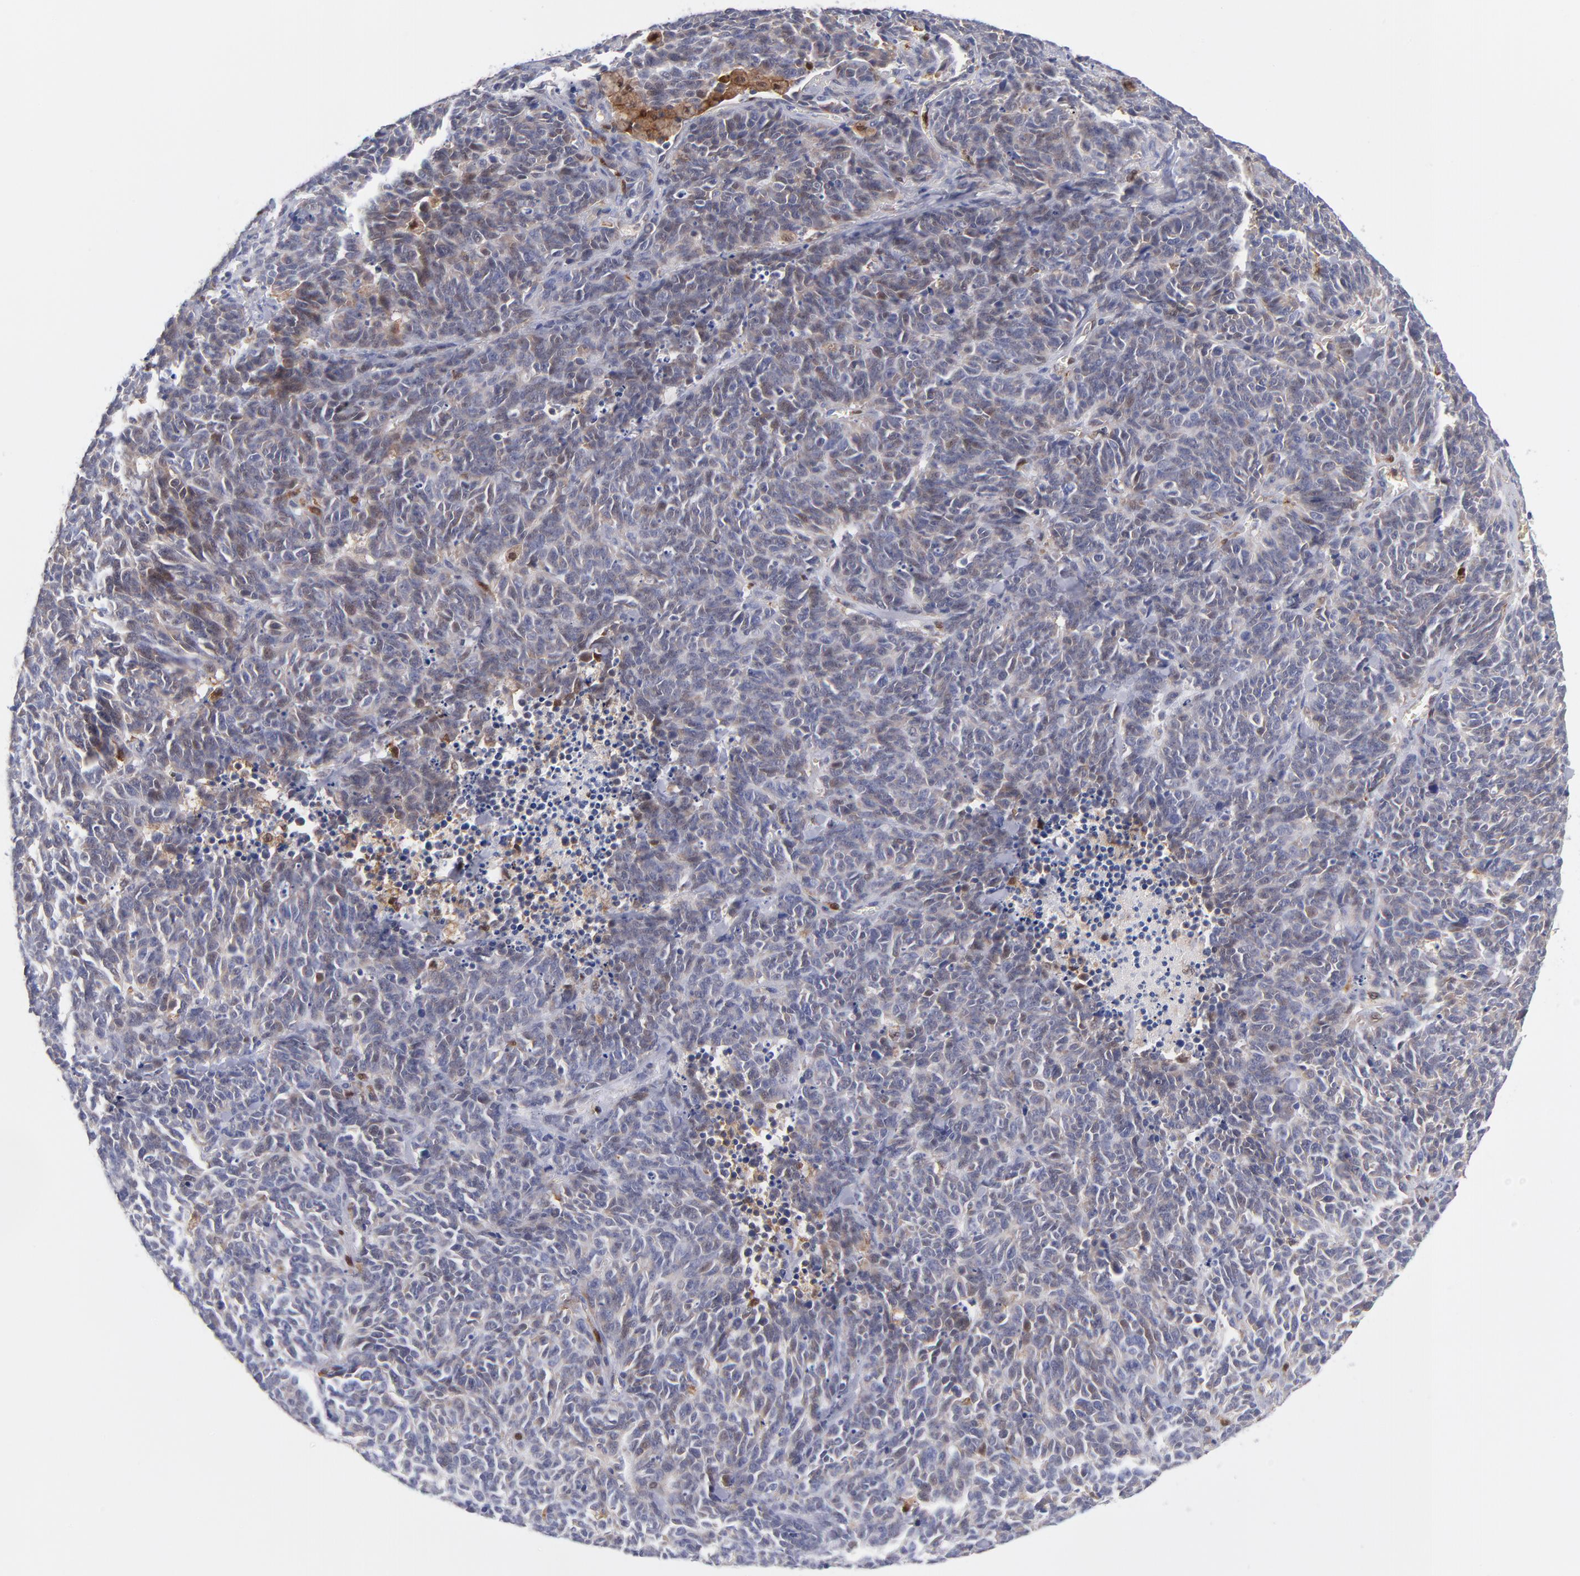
{"staining": {"intensity": "weak", "quantity": "25%-75%", "location": "cytoplasmic/membranous,nuclear"}, "tissue": "lung cancer", "cell_type": "Tumor cells", "image_type": "cancer", "snomed": [{"axis": "morphology", "description": "Neoplasm, malignant, NOS"}, {"axis": "topography", "description": "Lung"}], "caption": "There is low levels of weak cytoplasmic/membranous and nuclear positivity in tumor cells of neoplasm (malignant) (lung), as demonstrated by immunohistochemical staining (brown color).", "gene": "BID", "patient": {"sex": "female", "age": 58}}